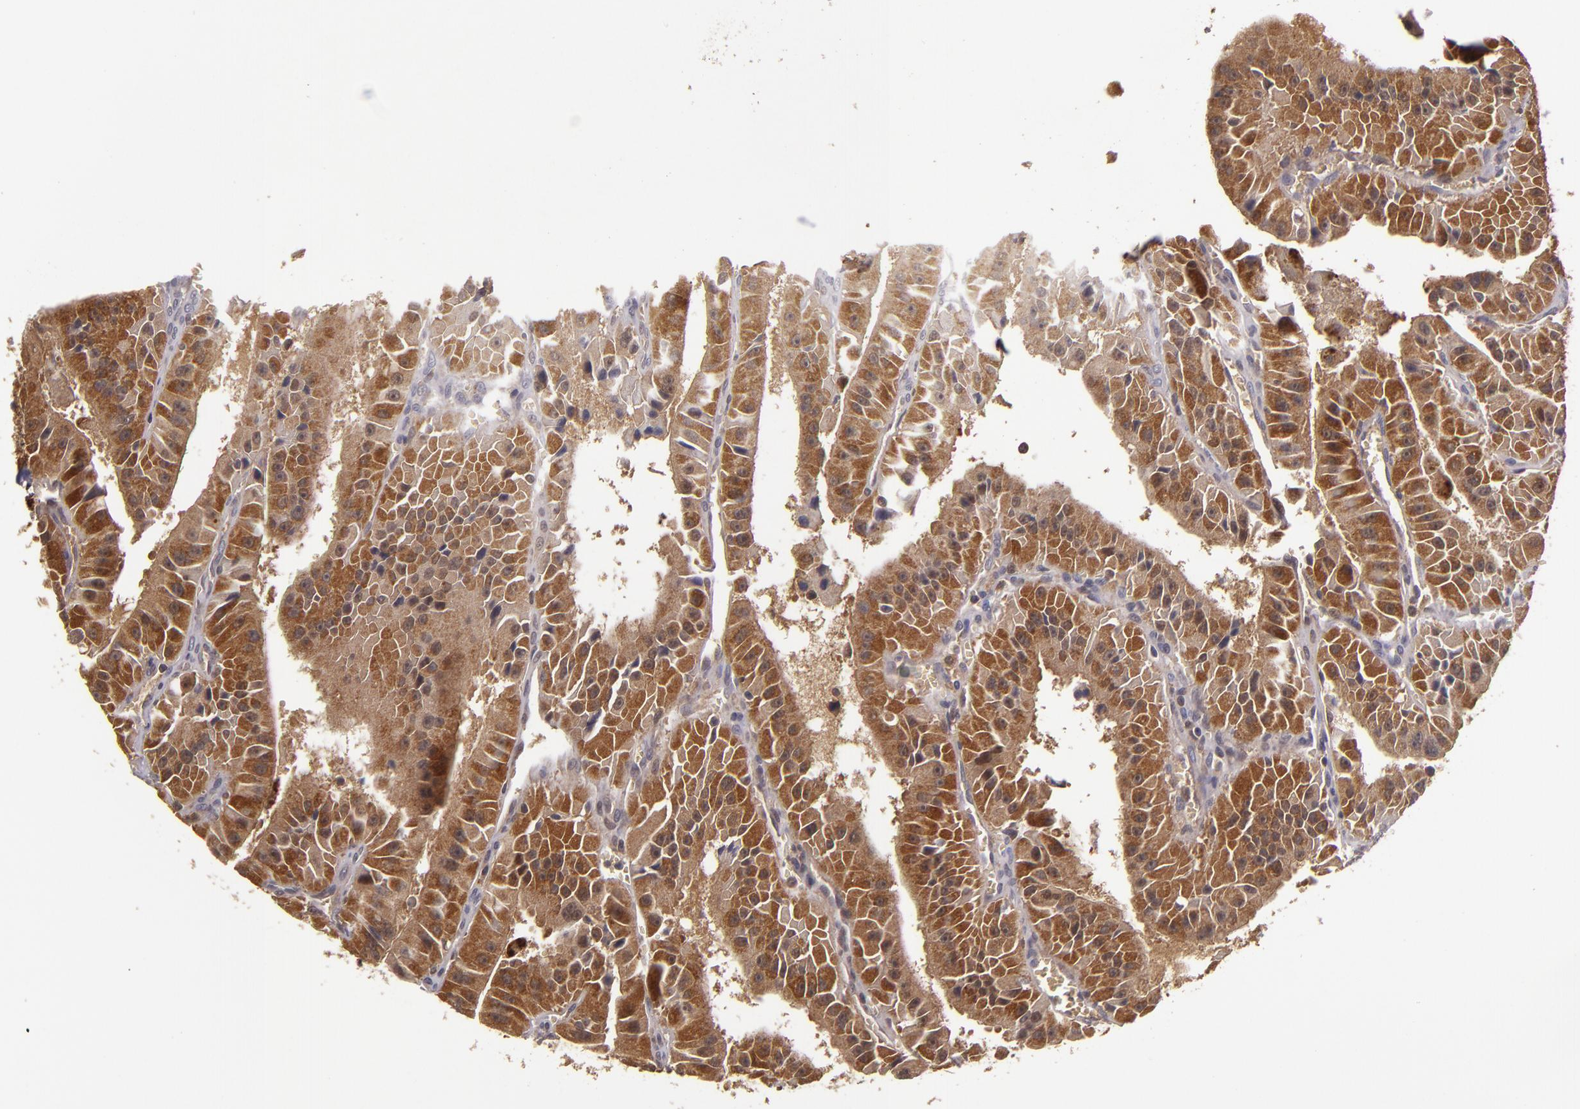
{"staining": {"intensity": "strong", "quantity": ">75%", "location": "cytoplasmic/membranous"}, "tissue": "thyroid cancer", "cell_type": "Tumor cells", "image_type": "cancer", "snomed": [{"axis": "morphology", "description": "Carcinoma, NOS"}, {"axis": "topography", "description": "Thyroid gland"}], "caption": "Thyroid cancer stained for a protein reveals strong cytoplasmic/membranous positivity in tumor cells. (brown staining indicates protein expression, while blue staining denotes nuclei).", "gene": "FHIT", "patient": {"sex": "male", "age": 76}}